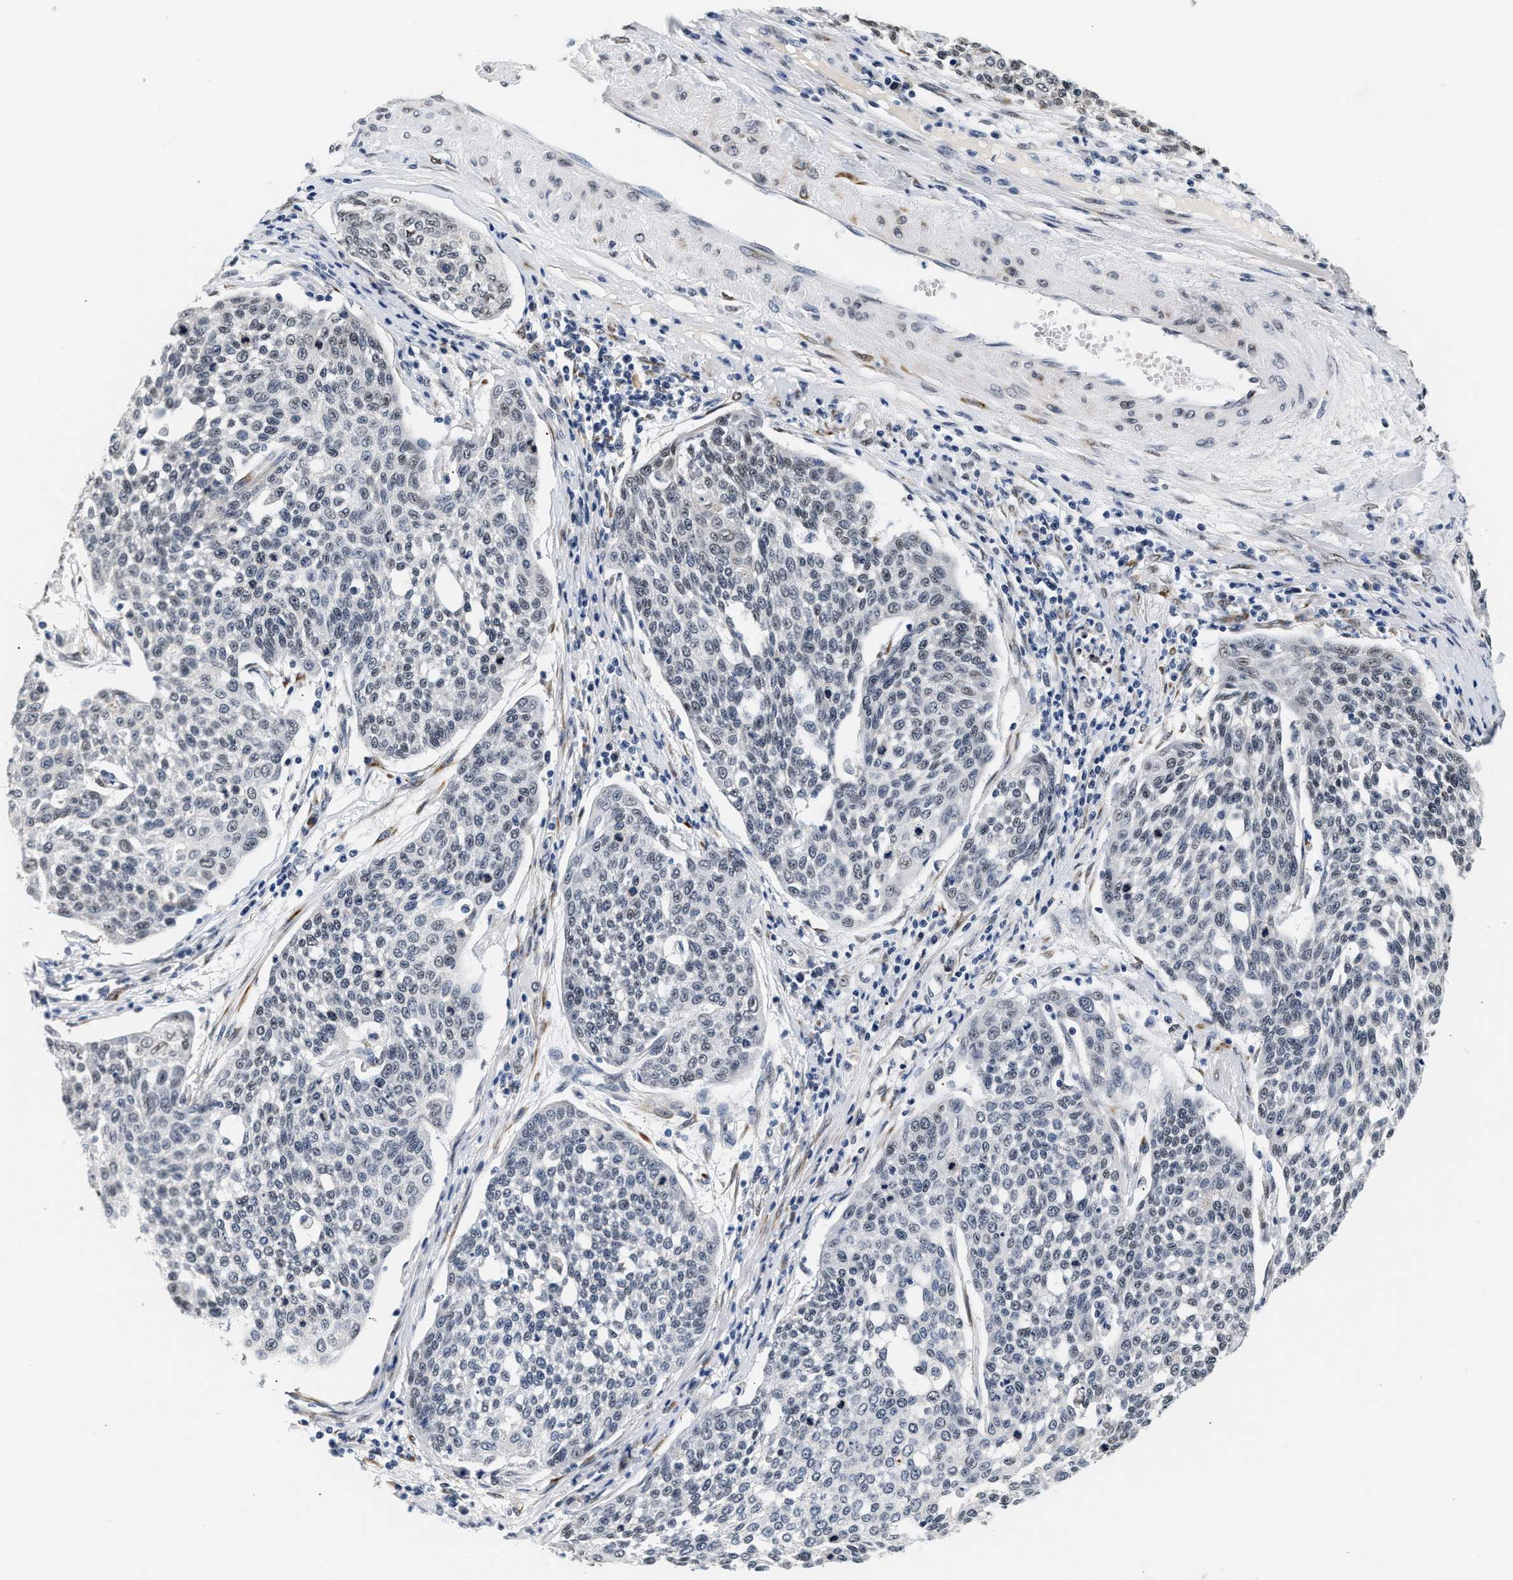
{"staining": {"intensity": "negative", "quantity": "none", "location": "none"}, "tissue": "cervical cancer", "cell_type": "Tumor cells", "image_type": "cancer", "snomed": [{"axis": "morphology", "description": "Squamous cell carcinoma, NOS"}, {"axis": "topography", "description": "Cervix"}], "caption": "Immunohistochemical staining of cervical cancer (squamous cell carcinoma) reveals no significant staining in tumor cells.", "gene": "THOC1", "patient": {"sex": "female", "age": 34}}